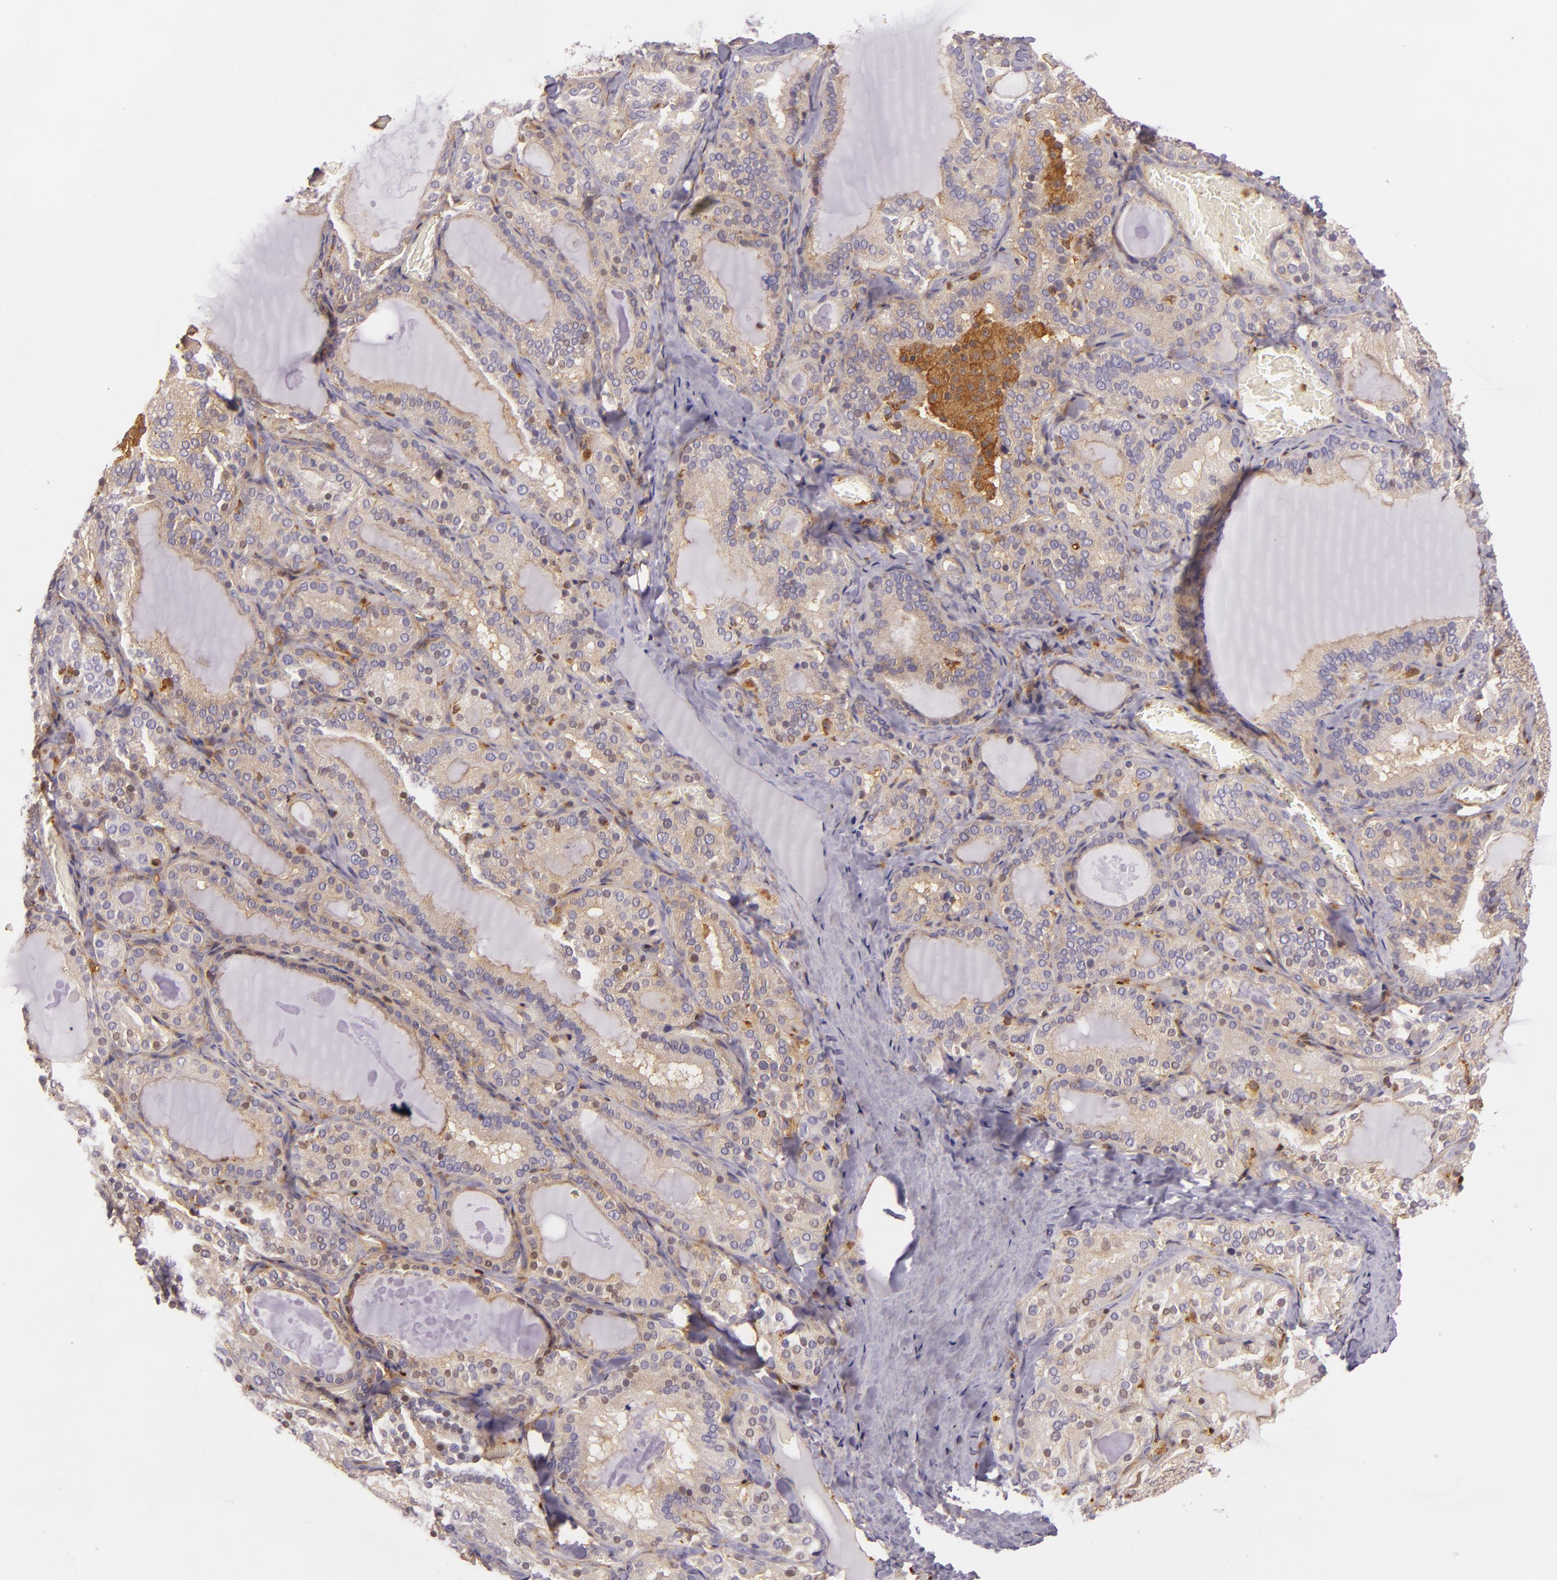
{"staining": {"intensity": "moderate", "quantity": ">75%", "location": "cytoplasmic/membranous"}, "tissue": "thyroid gland", "cell_type": "Glandular cells", "image_type": "normal", "snomed": [{"axis": "morphology", "description": "Normal tissue, NOS"}, {"axis": "topography", "description": "Thyroid gland"}], "caption": "Thyroid gland stained with DAB (3,3'-diaminobenzidine) immunohistochemistry (IHC) displays medium levels of moderate cytoplasmic/membranous positivity in about >75% of glandular cells.", "gene": "TLN1", "patient": {"sex": "female", "age": 33}}